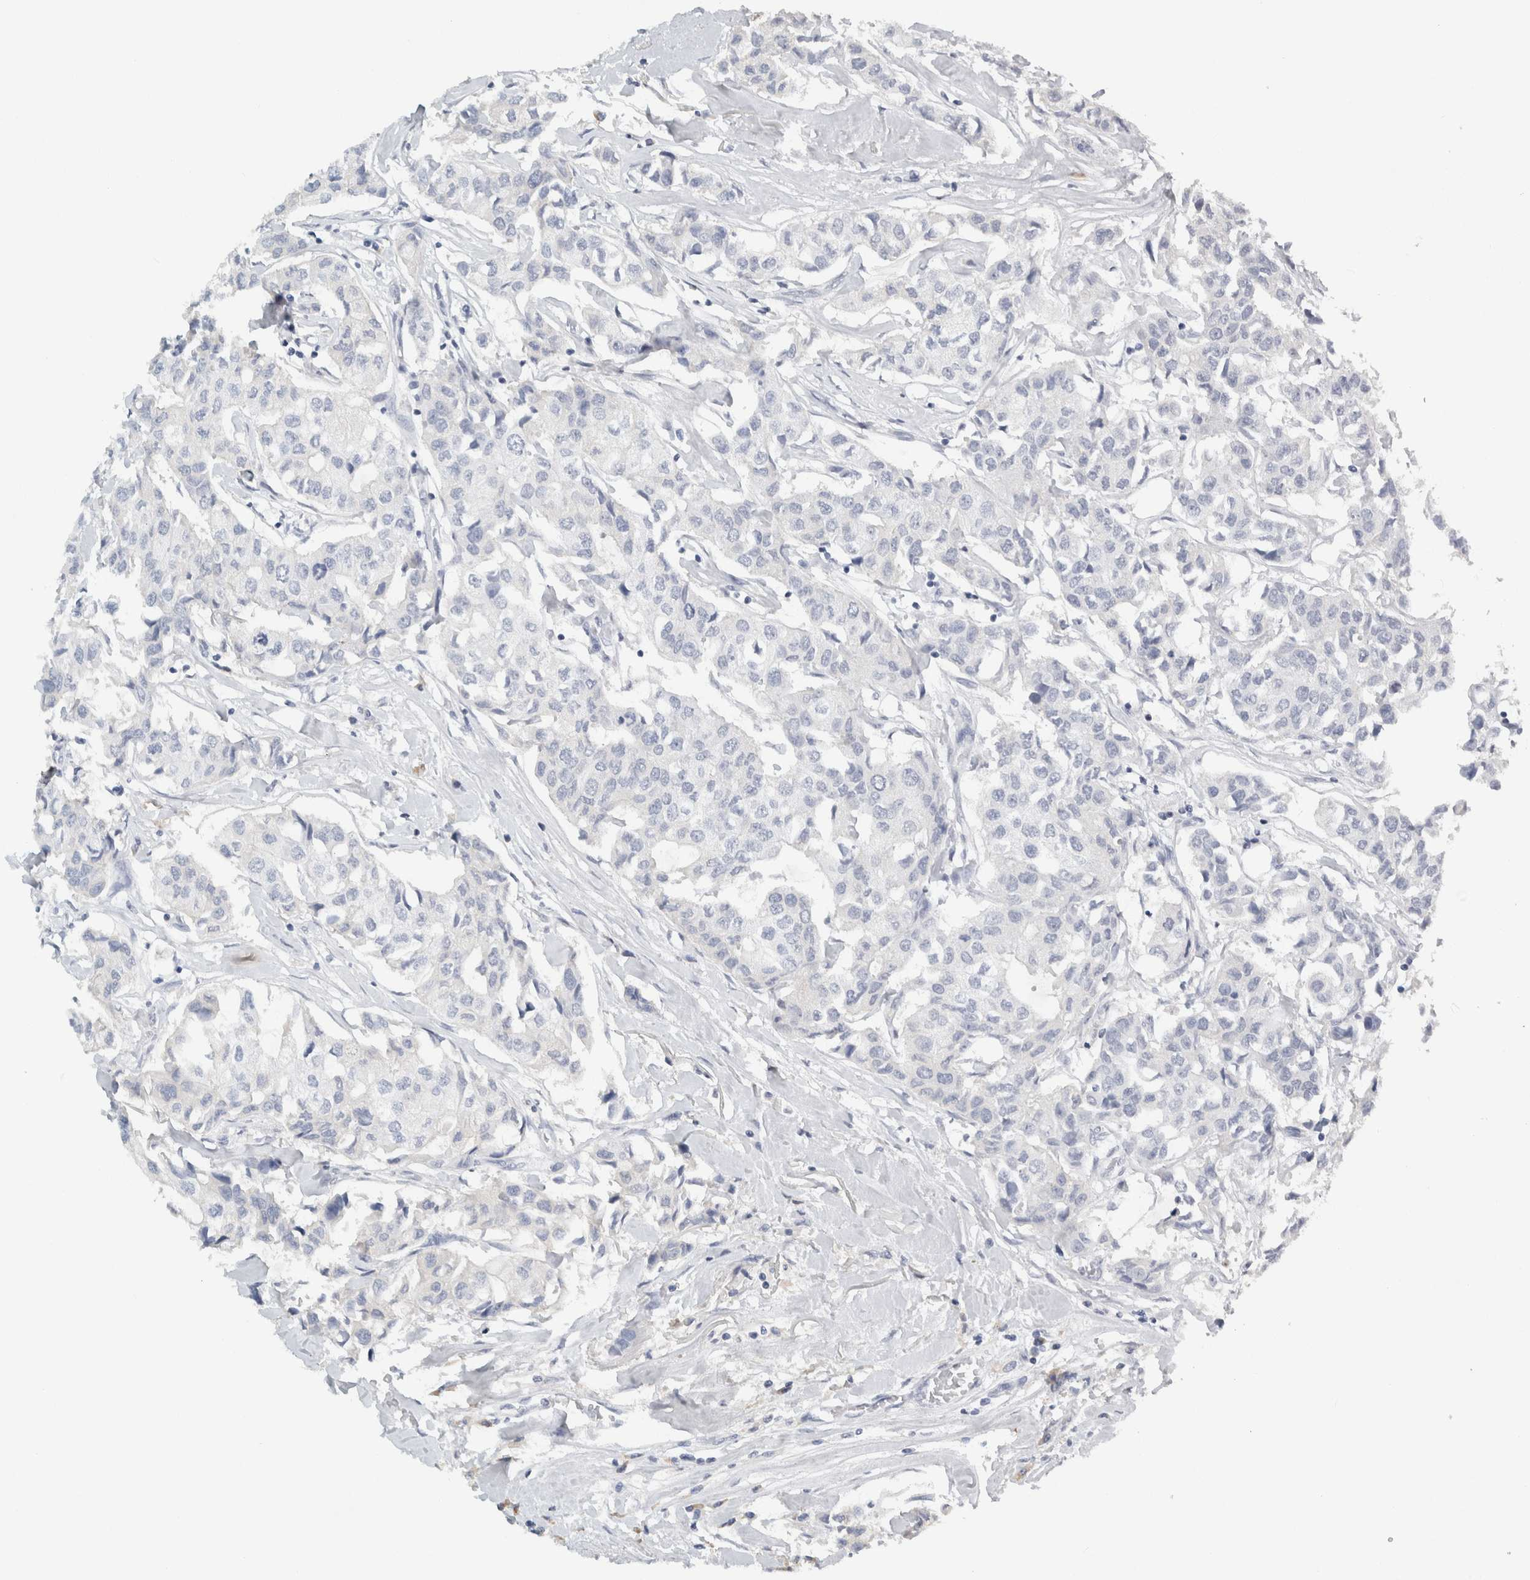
{"staining": {"intensity": "negative", "quantity": "none", "location": "none"}, "tissue": "breast cancer", "cell_type": "Tumor cells", "image_type": "cancer", "snomed": [{"axis": "morphology", "description": "Duct carcinoma"}, {"axis": "topography", "description": "Breast"}], "caption": "DAB immunohistochemical staining of human breast intraductal carcinoma shows no significant positivity in tumor cells. (Stains: DAB immunohistochemistry with hematoxylin counter stain, Microscopy: brightfield microscopy at high magnification).", "gene": "TSPAN8", "patient": {"sex": "female", "age": 80}}